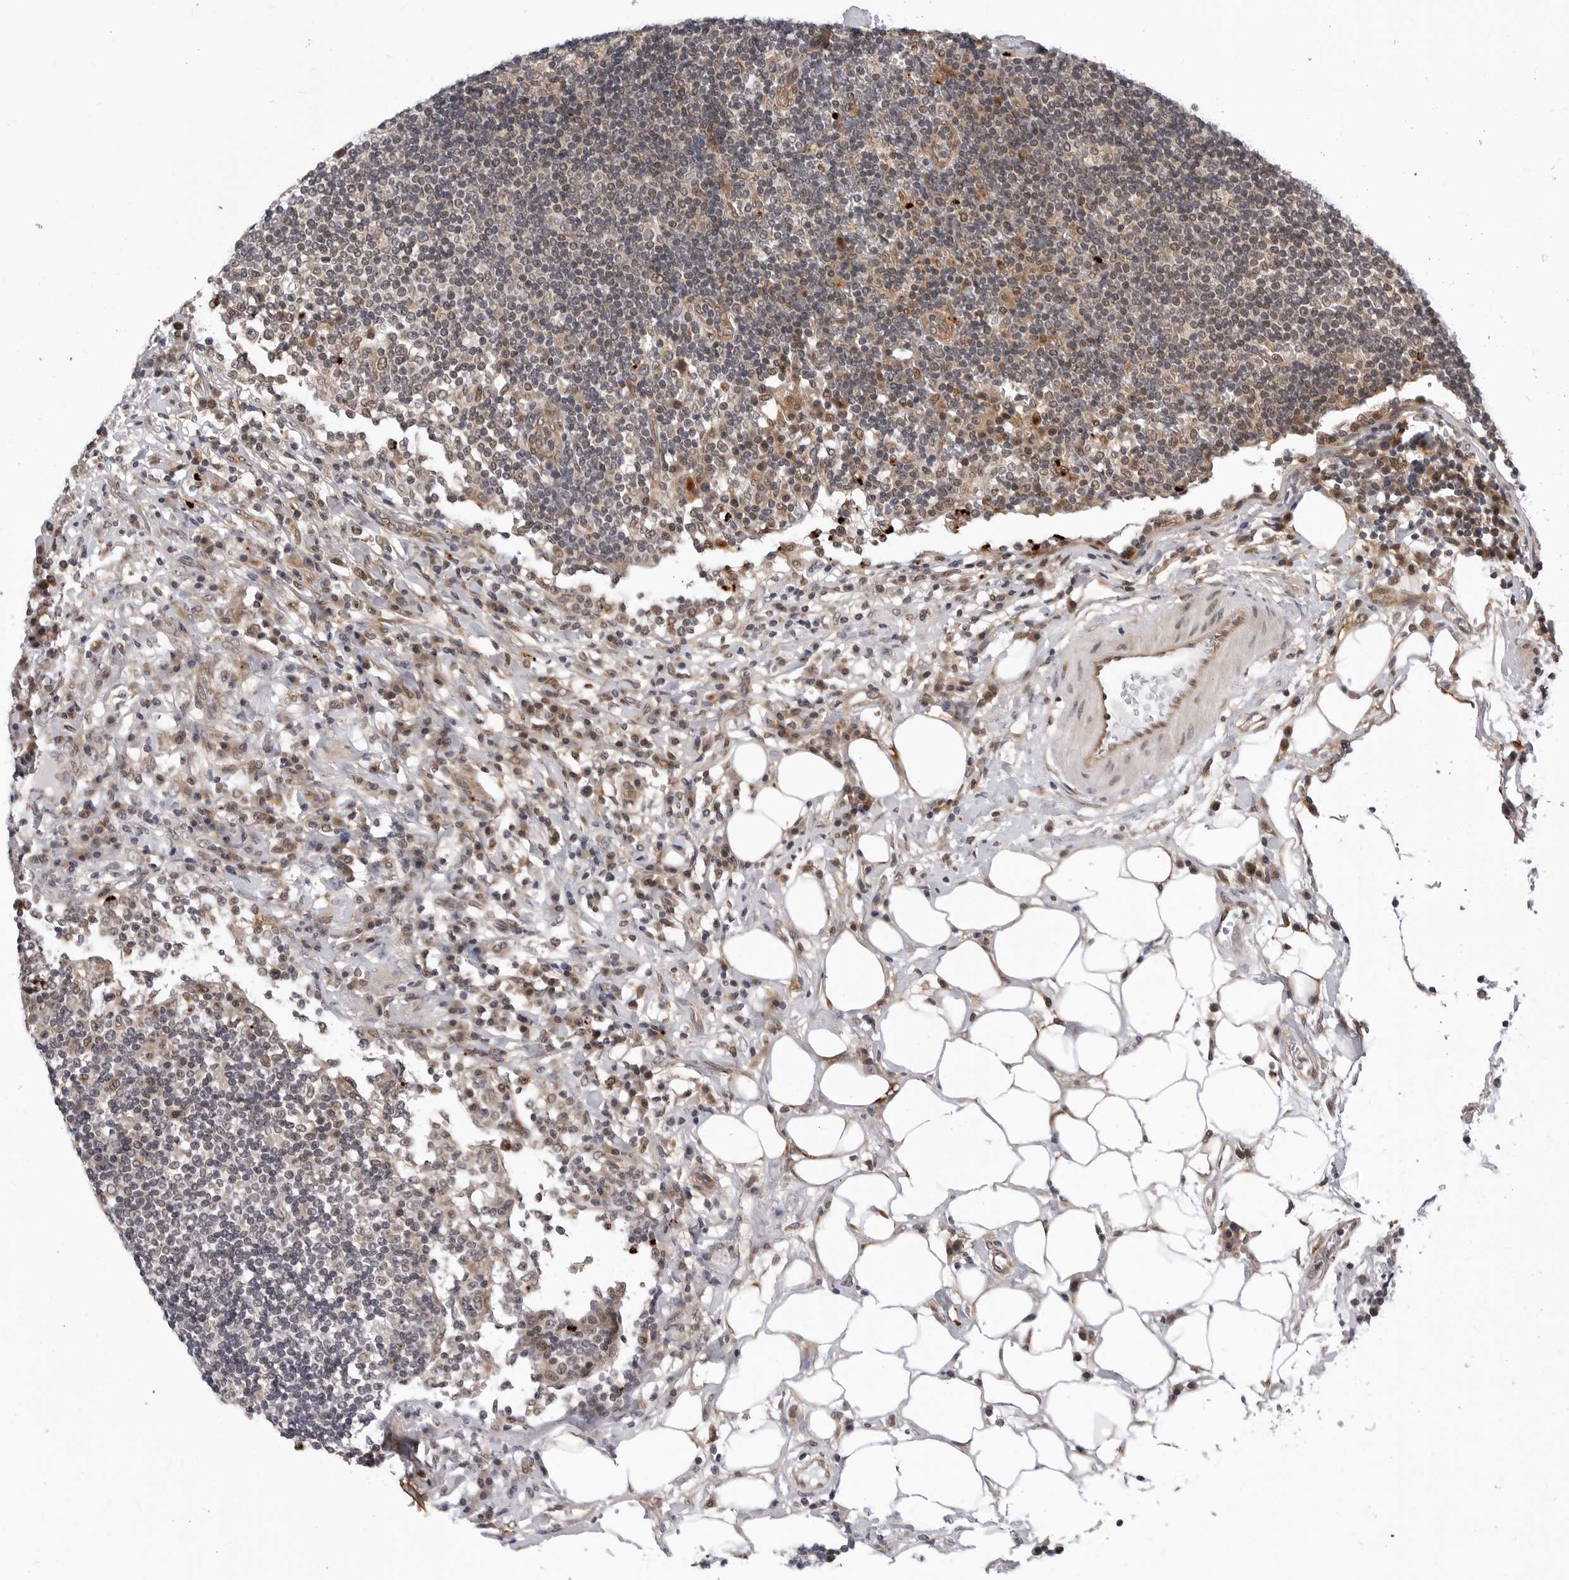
{"staining": {"intensity": "weak", "quantity": ">75%", "location": "cytoplasmic/membranous"}, "tissue": "lymph node", "cell_type": "Germinal center cells", "image_type": "normal", "snomed": [{"axis": "morphology", "description": "Normal tissue, NOS"}, {"axis": "topography", "description": "Lymph node"}], "caption": "Immunohistochemistry staining of benign lymph node, which exhibits low levels of weak cytoplasmic/membranous expression in approximately >75% of germinal center cells indicating weak cytoplasmic/membranous protein staining. The staining was performed using DAB (3,3'-diaminobenzidine) (brown) for protein detection and nuclei were counterstained in hematoxylin (blue).", "gene": "KIAA1614", "patient": {"sex": "female", "age": 53}}